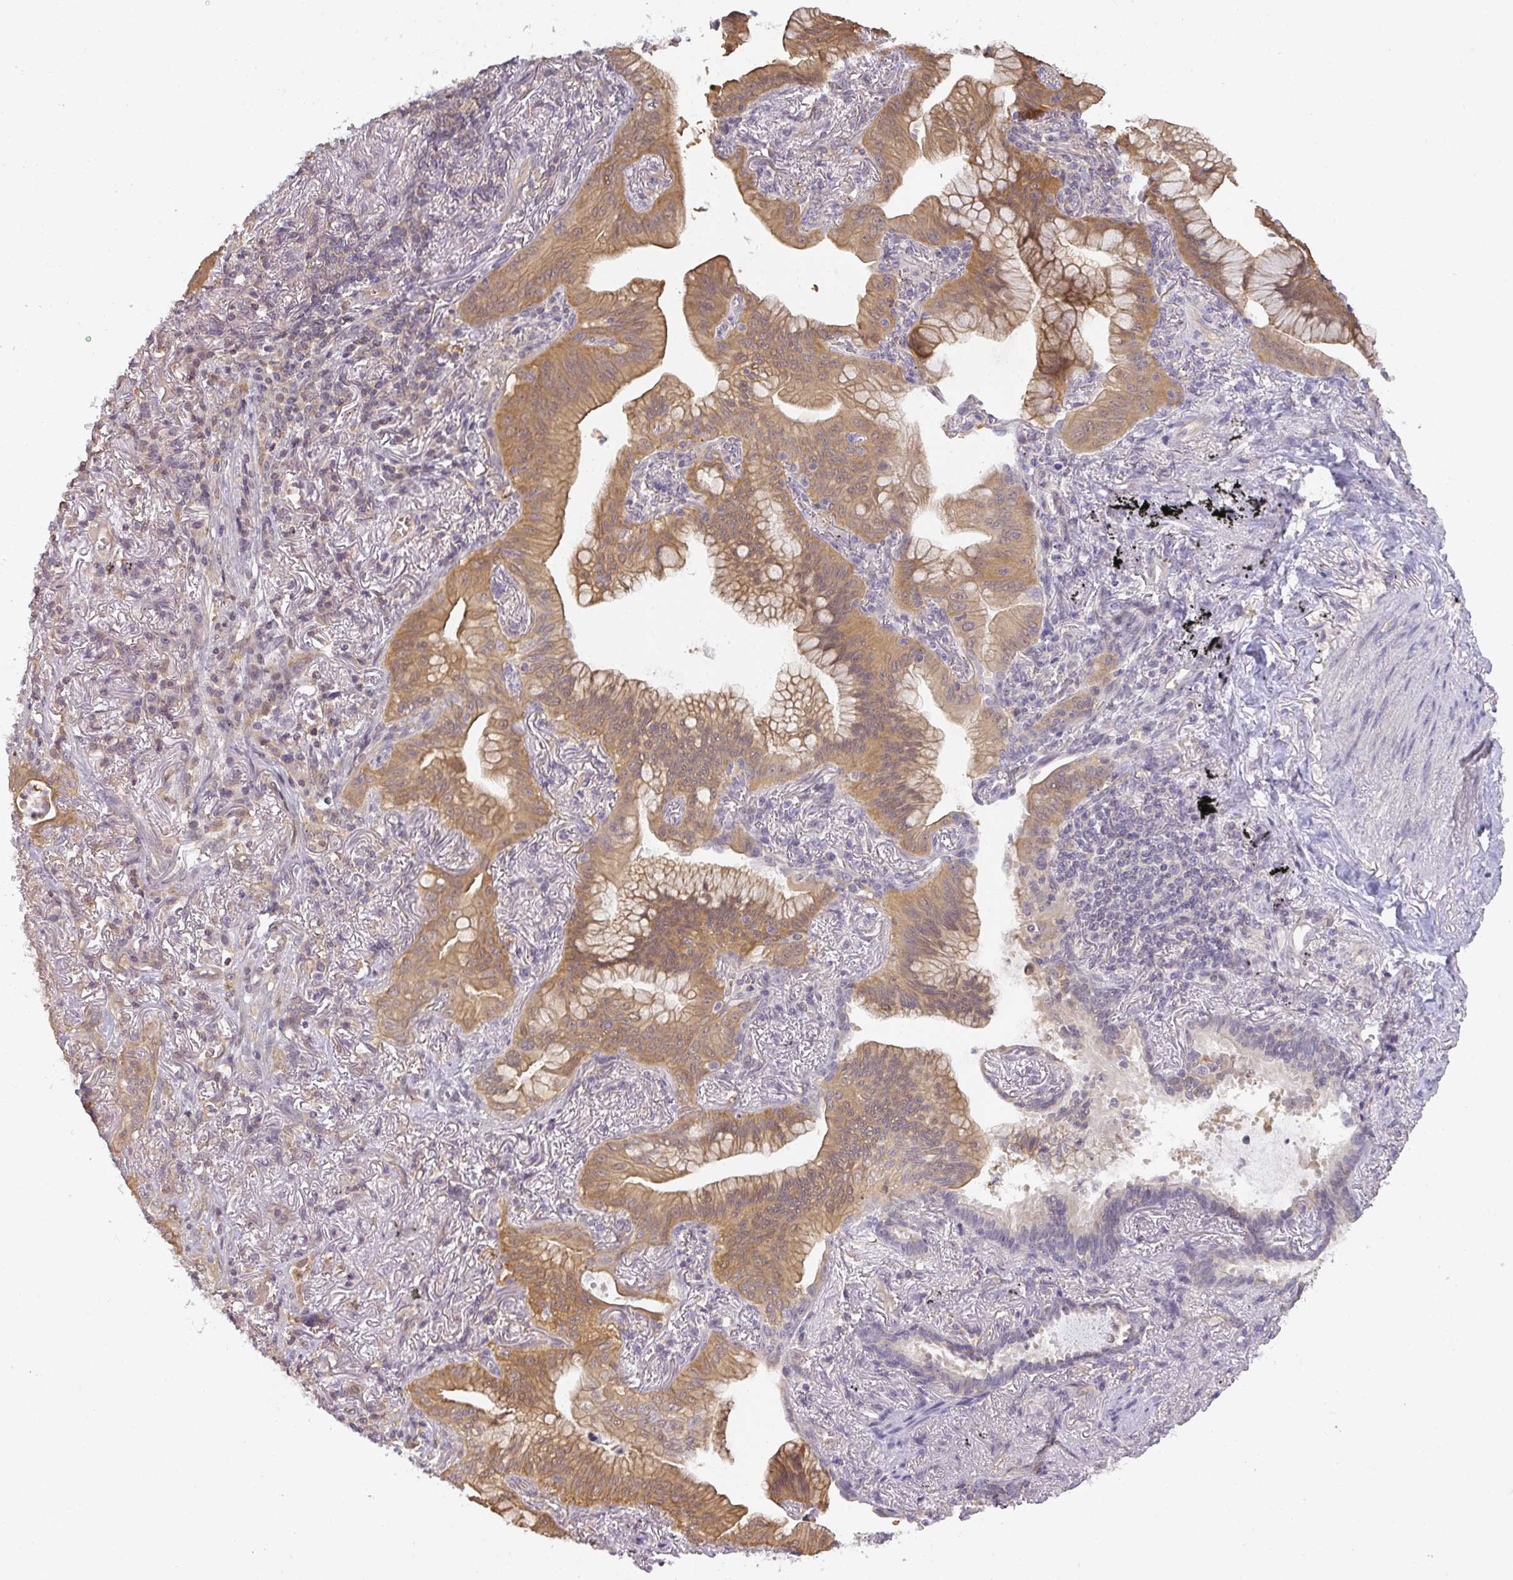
{"staining": {"intensity": "moderate", "quantity": ">75%", "location": "cytoplasmic/membranous"}, "tissue": "lung cancer", "cell_type": "Tumor cells", "image_type": "cancer", "snomed": [{"axis": "morphology", "description": "Adenocarcinoma, NOS"}, {"axis": "topography", "description": "Lung"}], "caption": "Tumor cells exhibit moderate cytoplasmic/membranous staining in approximately >75% of cells in adenocarcinoma (lung).", "gene": "GSDMB", "patient": {"sex": "male", "age": 77}}